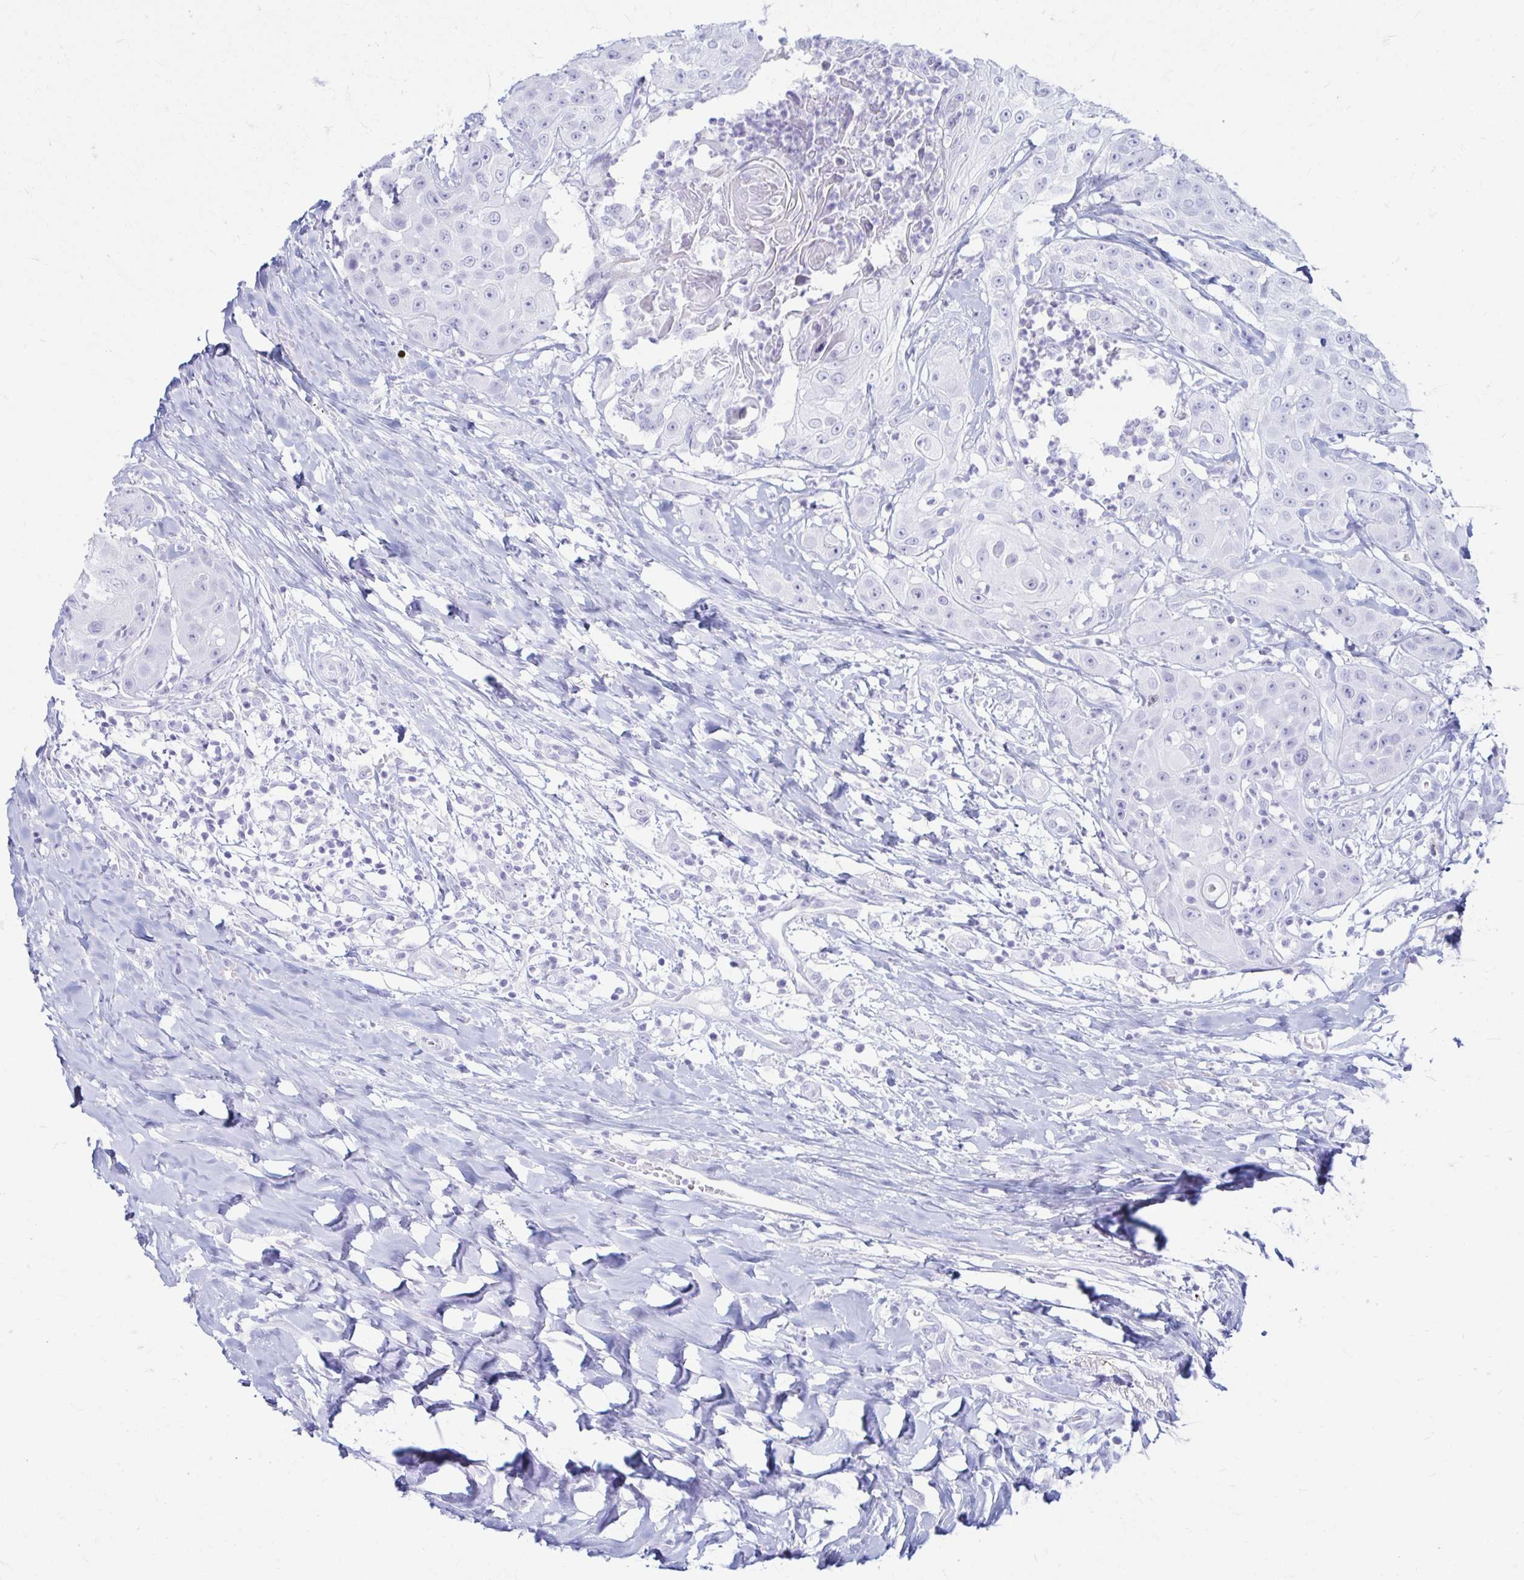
{"staining": {"intensity": "negative", "quantity": "none", "location": "none"}, "tissue": "head and neck cancer", "cell_type": "Tumor cells", "image_type": "cancer", "snomed": [{"axis": "morphology", "description": "Squamous cell carcinoma, NOS"}, {"axis": "topography", "description": "Head-Neck"}], "caption": "Protein analysis of head and neck squamous cell carcinoma reveals no significant staining in tumor cells.", "gene": "ERICH6", "patient": {"sex": "male", "age": 83}}